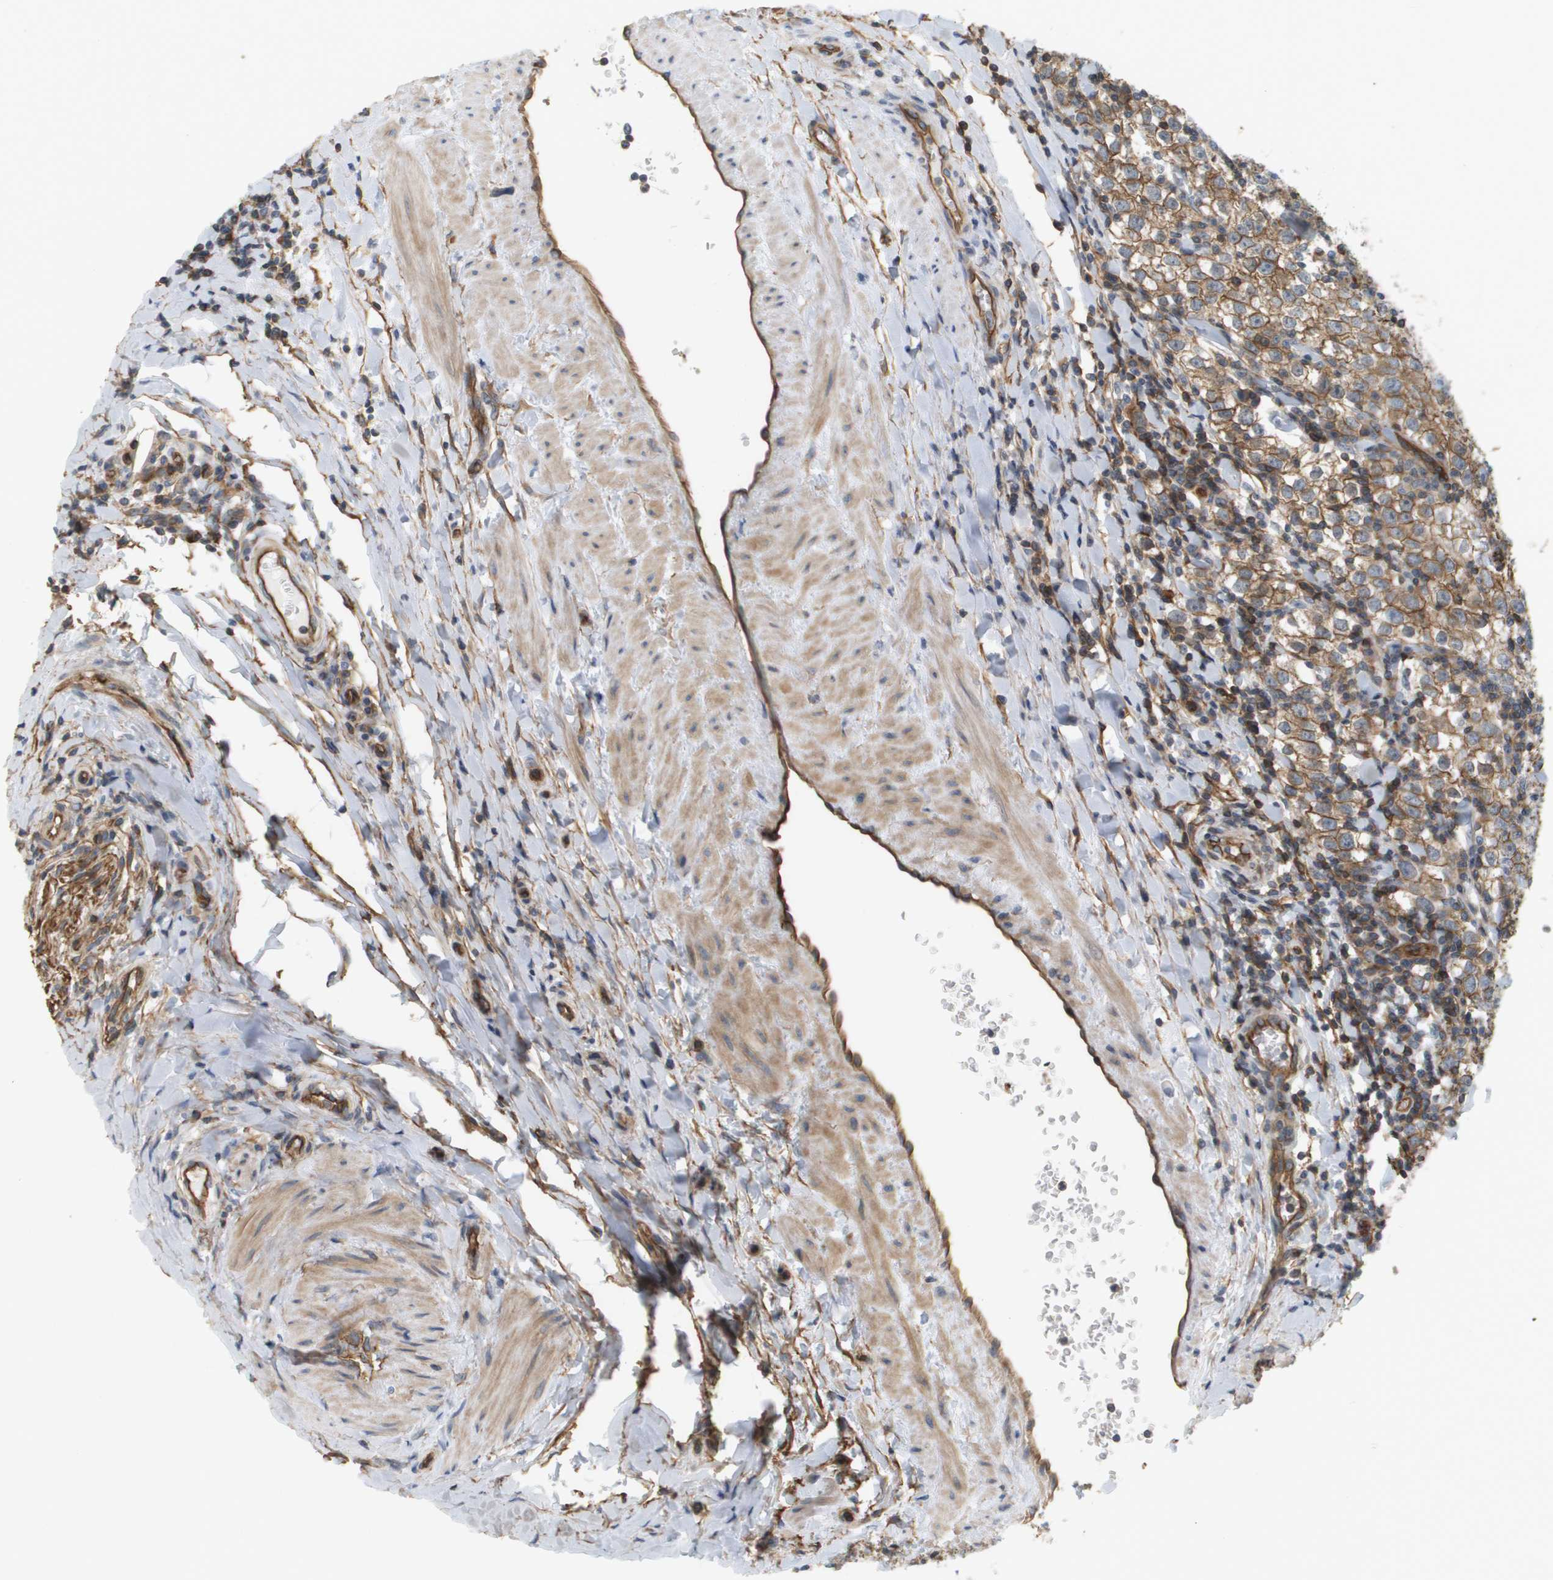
{"staining": {"intensity": "moderate", "quantity": ">75%", "location": "cytoplasmic/membranous"}, "tissue": "testis cancer", "cell_type": "Tumor cells", "image_type": "cancer", "snomed": [{"axis": "morphology", "description": "Seminoma, NOS"}, {"axis": "morphology", "description": "Carcinoma, Embryonal, NOS"}, {"axis": "topography", "description": "Testis"}], "caption": "Brown immunohistochemical staining in testis cancer (seminoma) reveals moderate cytoplasmic/membranous positivity in approximately >75% of tumor cells.", "gene": "SGMS2", "patient": {"sex": "male", "age": 36}}